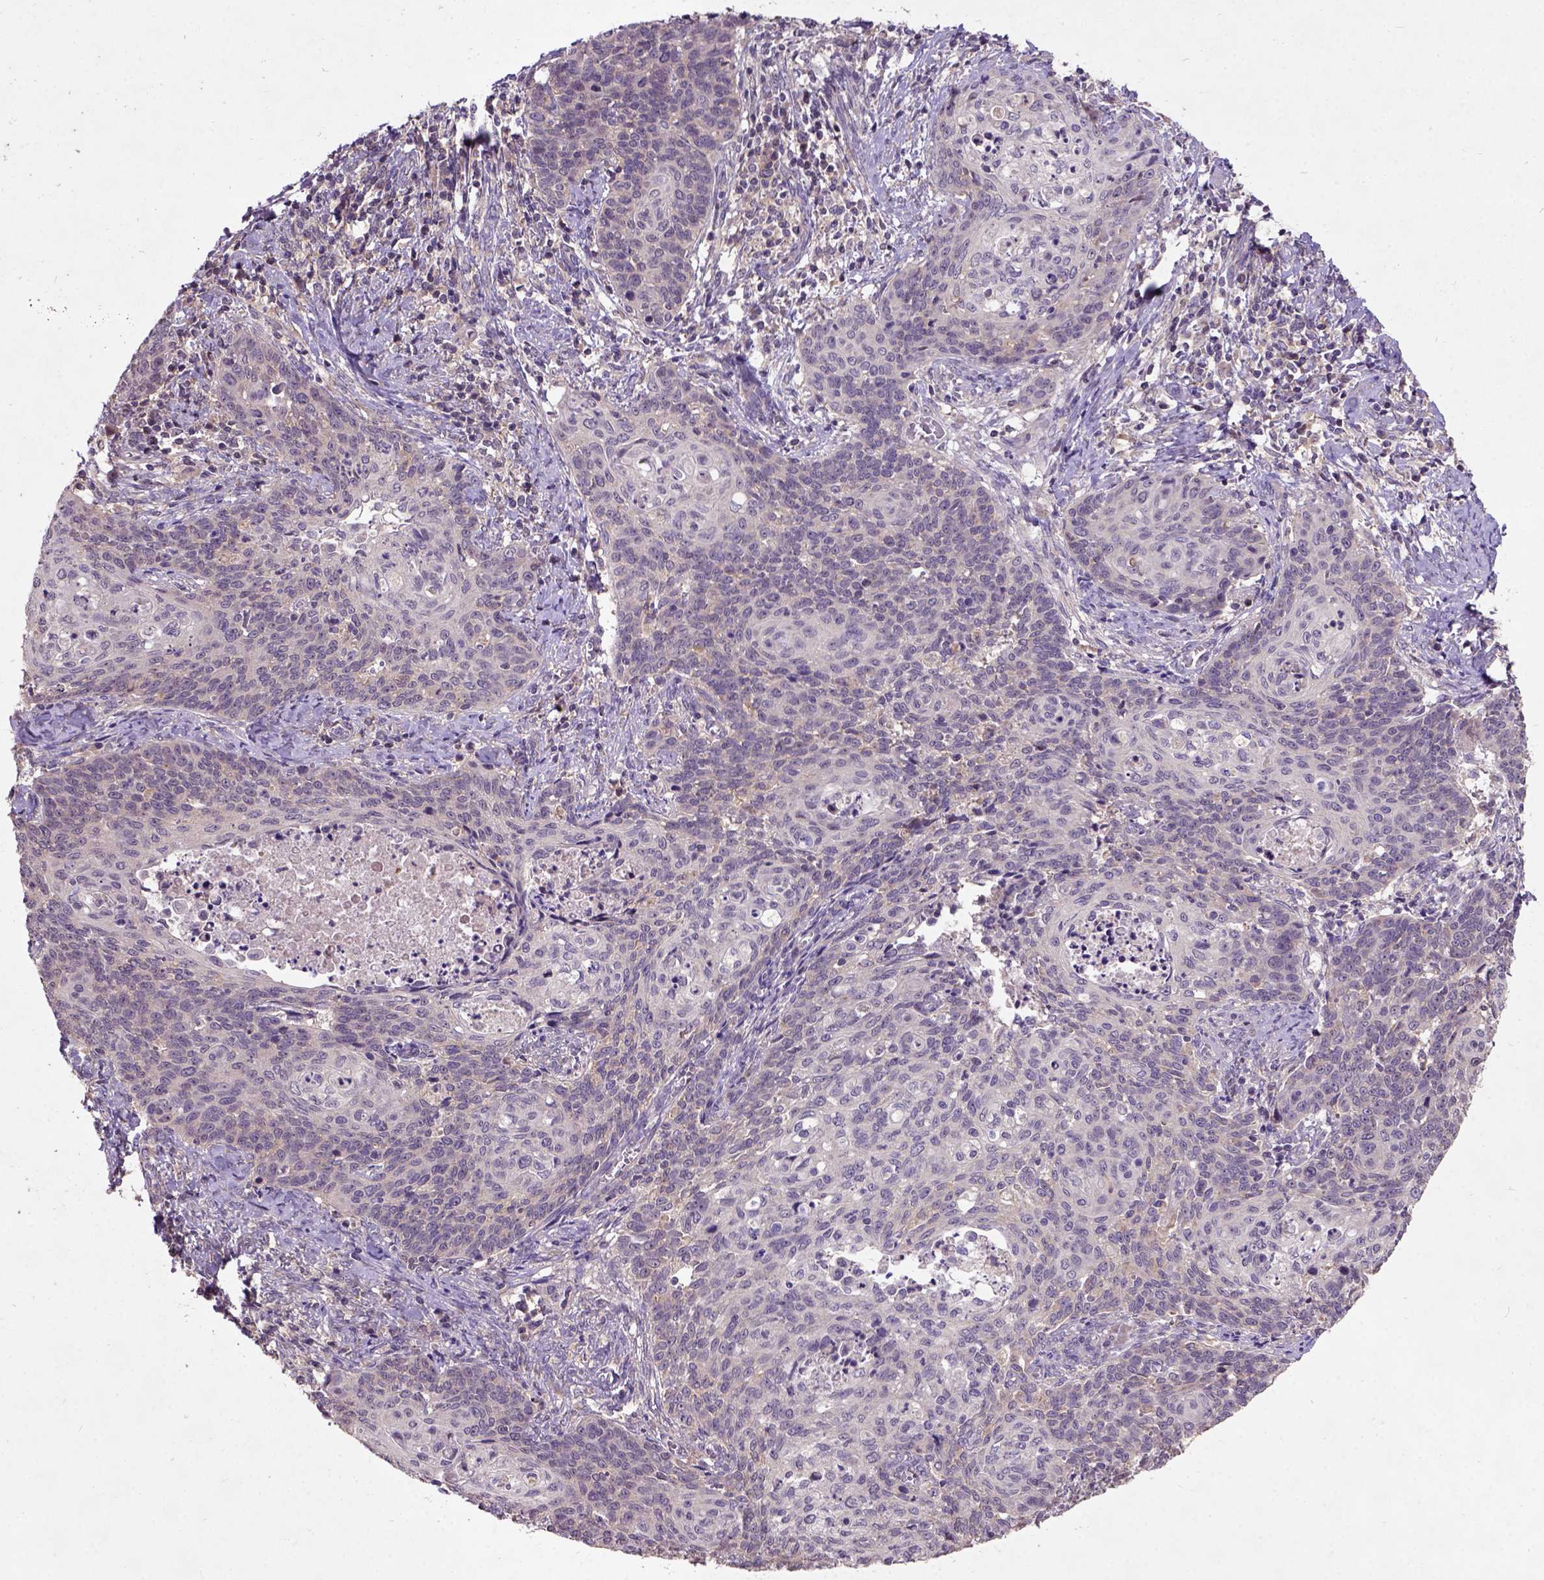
{"staining": {"intensity": "negative", "quantity": "none", "location": "none"}, "tissue": "cervical cancer", "cell_type": "Tumor cells", "image_type": "cancer", "snomed": [{"axis": "morphology", "description": "Normal tissue, NOS"}, {"axis": "morphology", "description": "Squamous cell carcinoma, NOS"}, {"axis": "topography", "description": "Cervix"}], "caption": "Immunohistochemistry photomicrograph of human cervical cancer stained for a protein (brown), which reveals no staining in tumor cells.", "gene": "KBTBD8", "patient": {"sex": "female", "age": 39}}